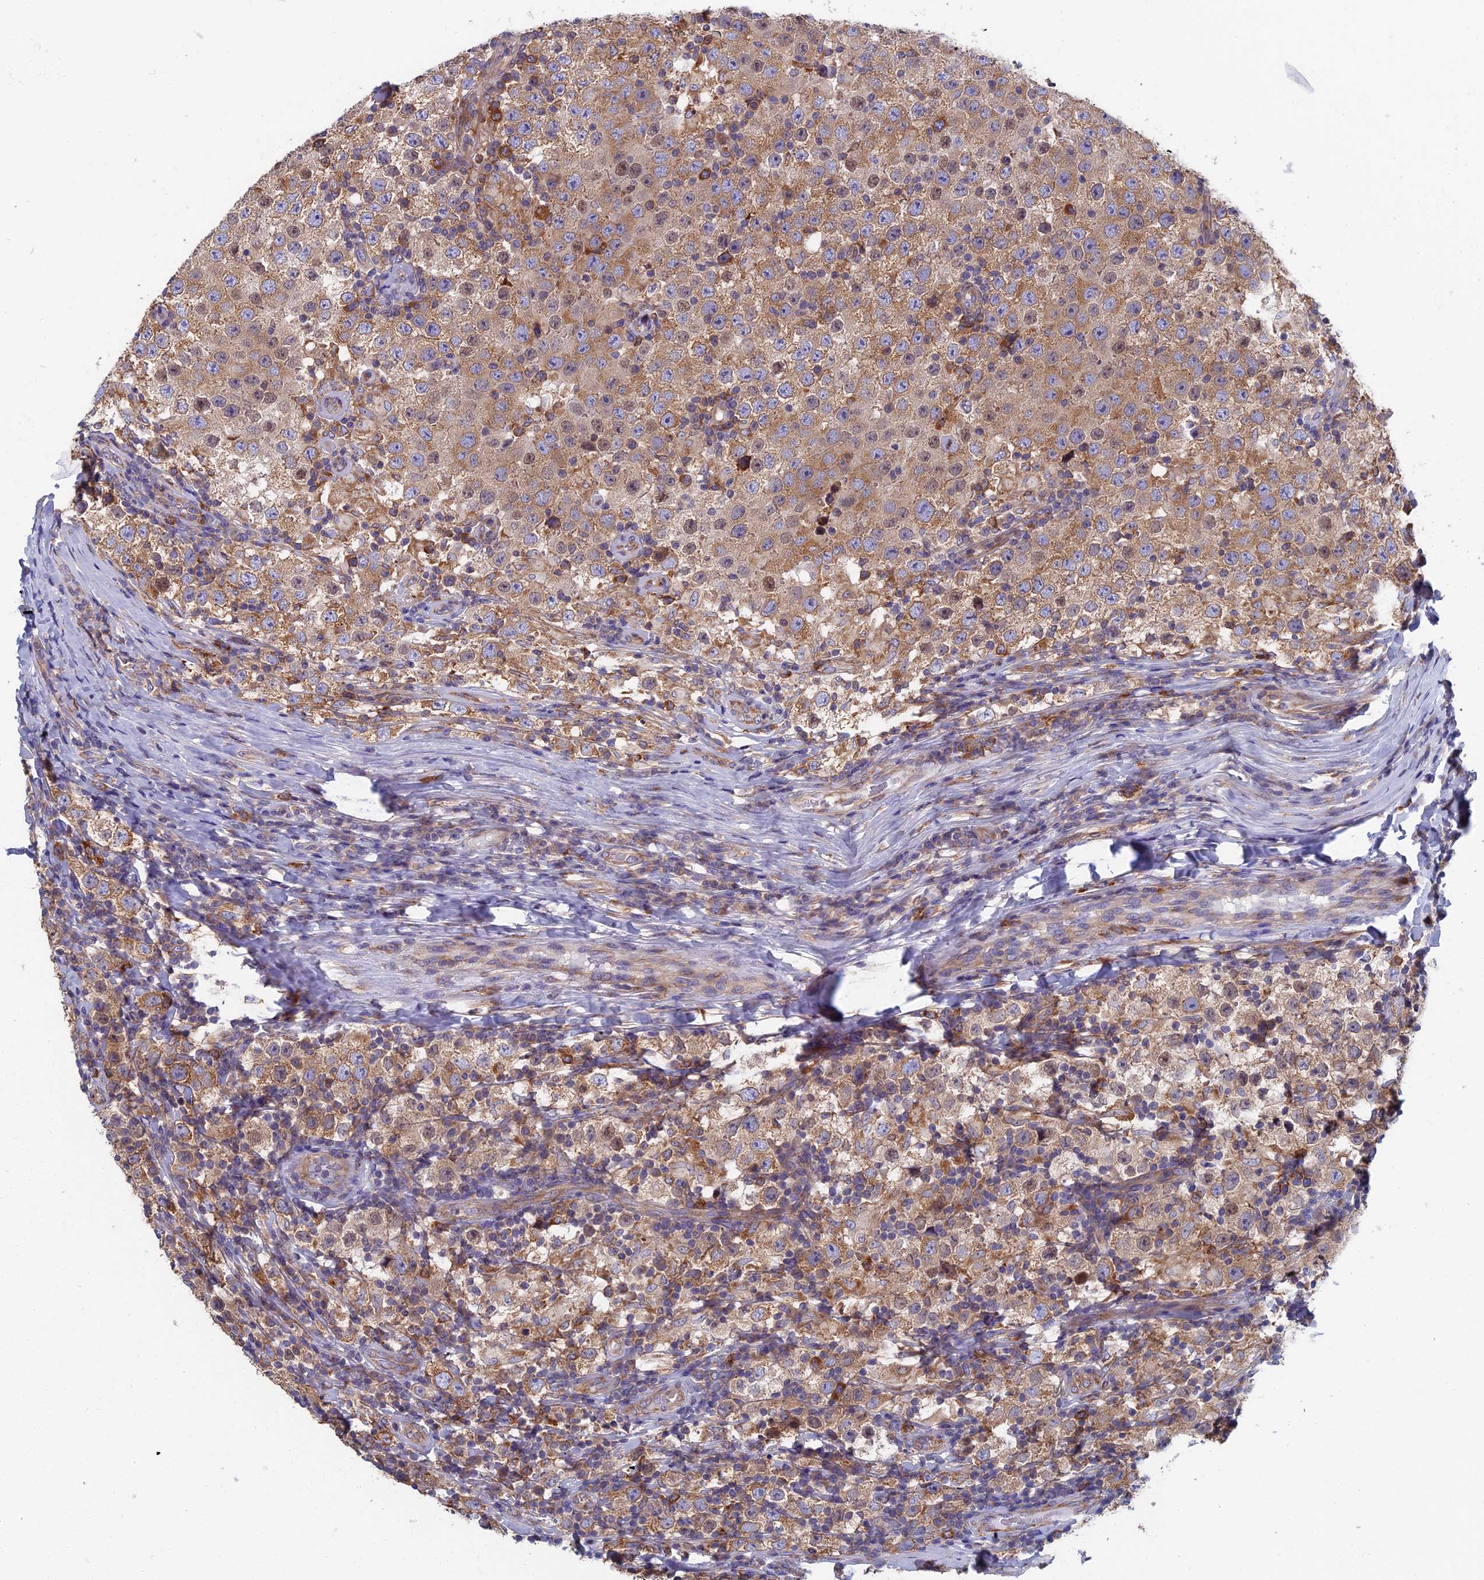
{"staining": {"intensity": "moderate", "quantity": ">75%", "location": "cytoplasmic/membranous,nuclear"}, "tissue": "testis cancer", "cell_type": "Tumor cells", "image_type": "cancer", "snomed": [{"axis": "morphology", "description": "Normal tissue, NOS"}, {"axis": "morphology", "description": "Urothelial carcinoma, High grade"}, {"axis": "morphology", "description": "Seminoma, NOS"}, {"axis": "morphology", "description": "Carcinoma, Embryonal, NOS"}, {"axis": "topography", "description": "Urinary bladder"}, {"axis": "topography", "description": "Testis"}], "caption": "Immunohistochemistry (IHC) of testis cancer displays medium levels of moderate cytoplasmic/membranous and nuclear expression in approximately >75% of tumor cells.", "gene": "YBX1", "patient": {"sex": "male", "age": 41}}